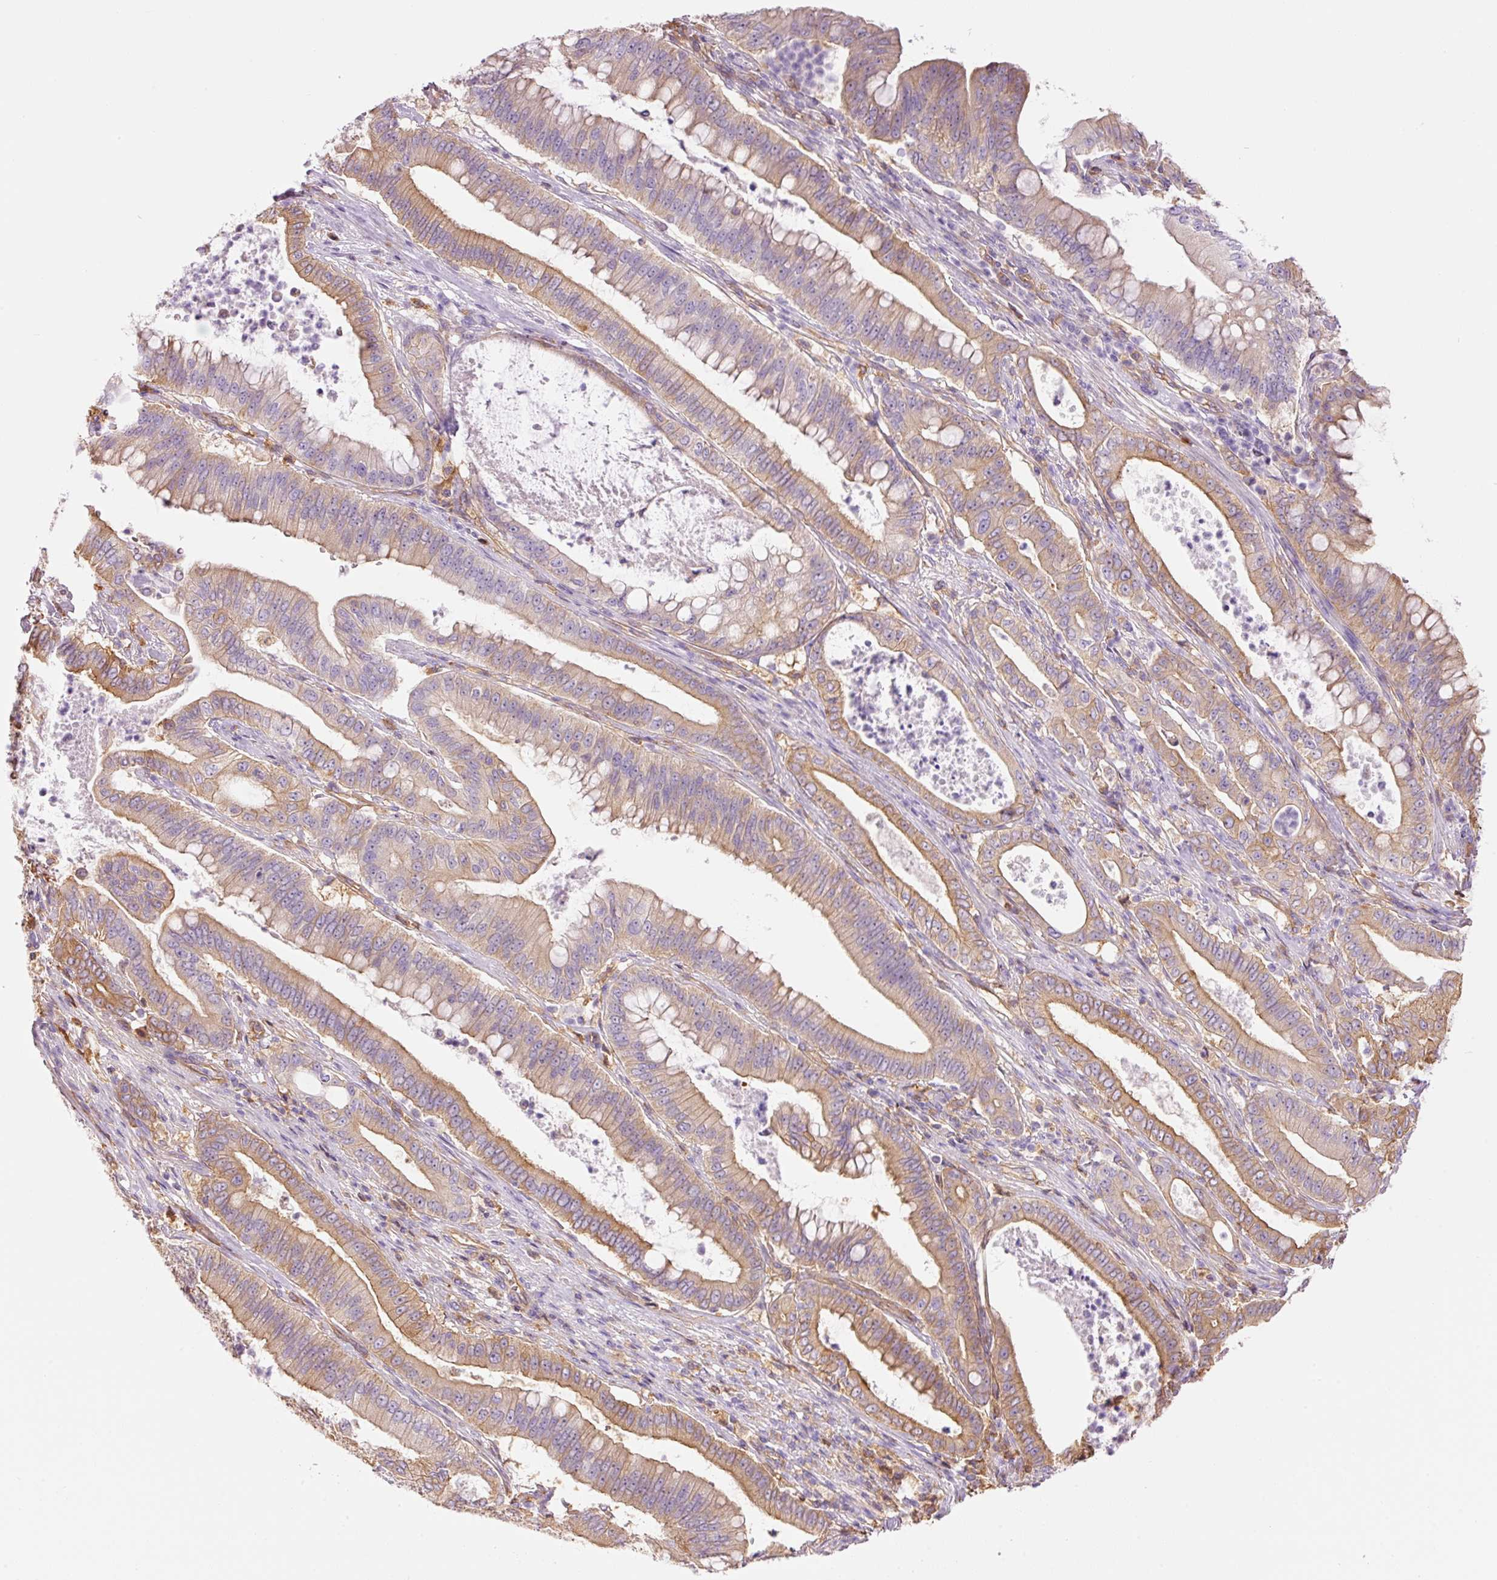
{"staining": {"intensity": "moderate", "quantity": ">75%", "location": "cytoplasmic/membranous"}, "tissue": "pancreatic cancer", "cell_type": "Tumor cells", "image_type": "cancer", "snomed": [{"axis": "morphology", "description": "Adenocarcinoma, NOS"}, {"axis": "topography", "description": "Pancreas"}], "caption": "Approximately >75% of tumor cells in human pancreatic cancer demonstrate moderate cytoplasmic/membranous protein expression as visualized by brown immunohistochemical staining.", "gene": "IL10RB", "patient": {"sex": "male", "age": 71}}